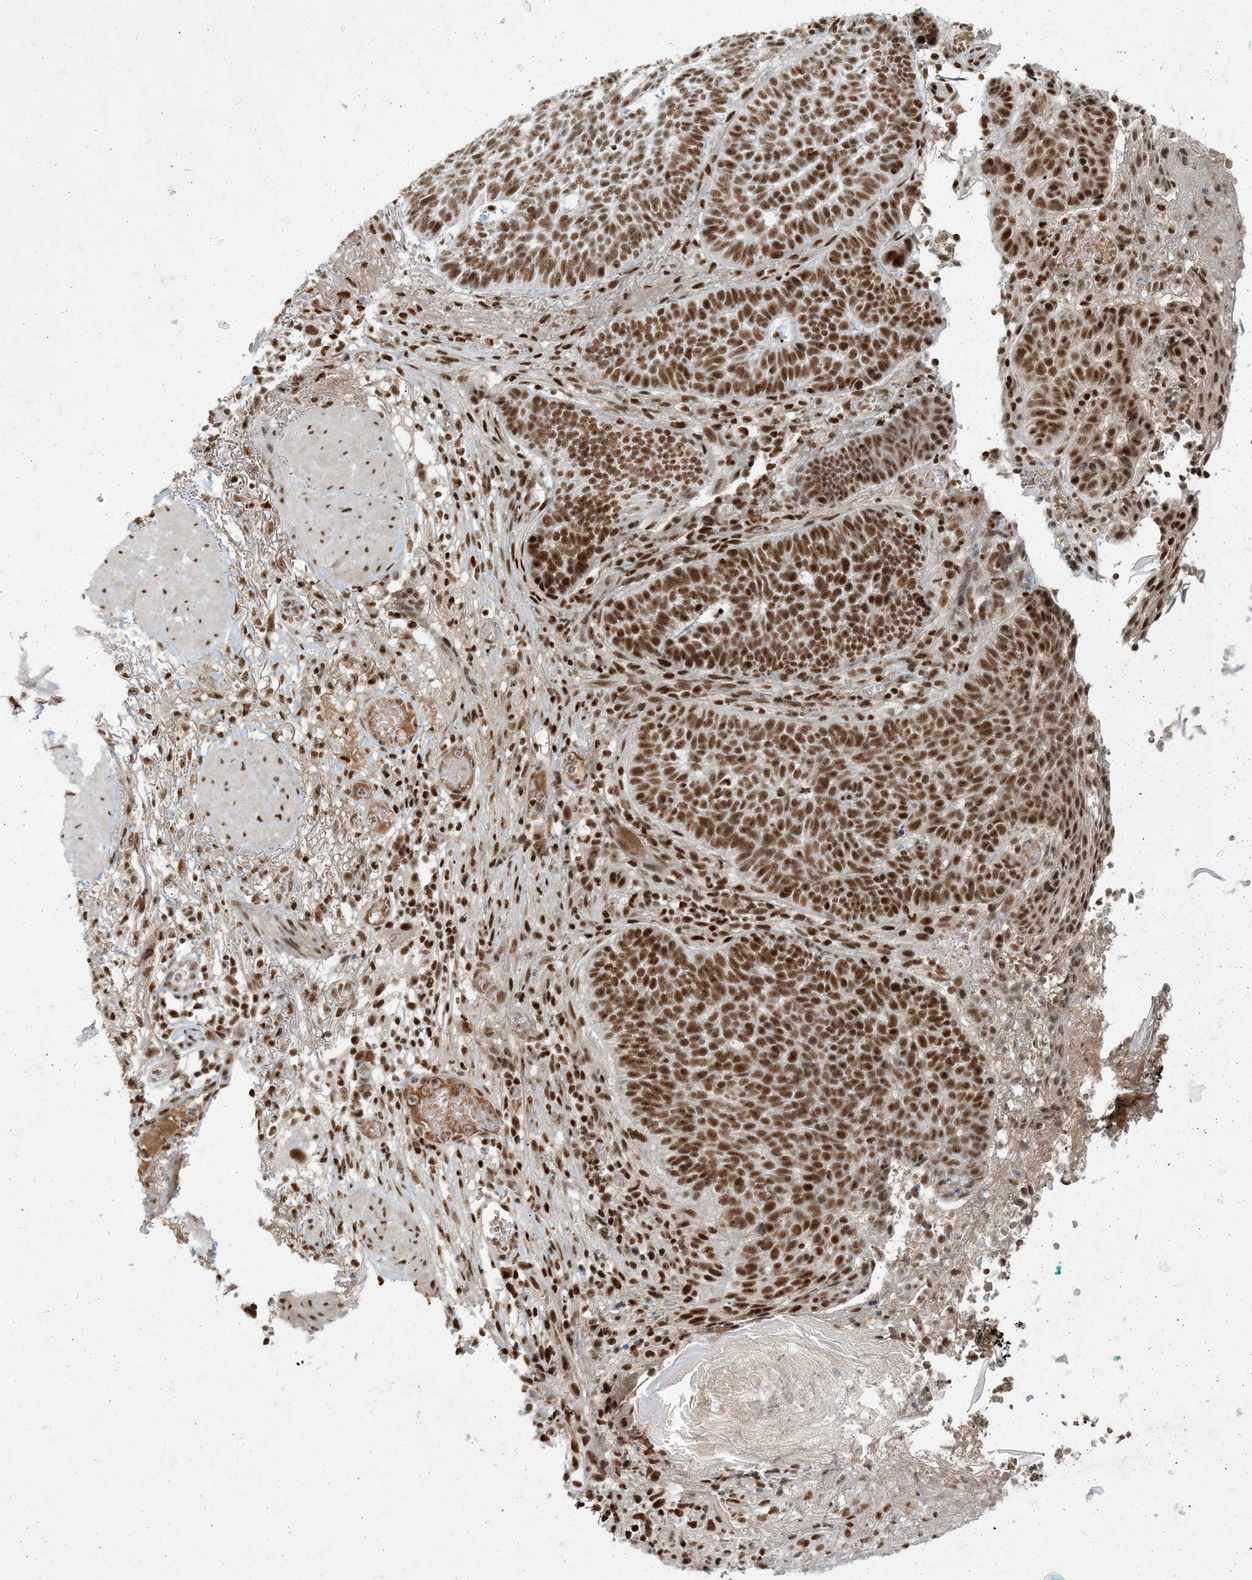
{"staining": {"intensity": "moderate", "quantity": ">75%", "location": "nuclear"}, "tissue": "skin cancer", "cell_type": "Tumor cells", "image_type": "cancer", "snomed": [{"axis": "morphology", "description": "Normal tissue, NOS"}, {"axis": "morphology", "description": "Basal cell carcinoma"}, {"axis": "topography", "description": "Skin"}], "caption": "Immunohistochemistry (DAB (3,3'-diaminobenzidine)) staining of human skin cancer (basal cell carcinoma) demonstrates moderate nuclear protein positivity in approximately >75% of tumor cells.", "gene": "PPIL2", "patient": {"sex": "male", "age": 64}}